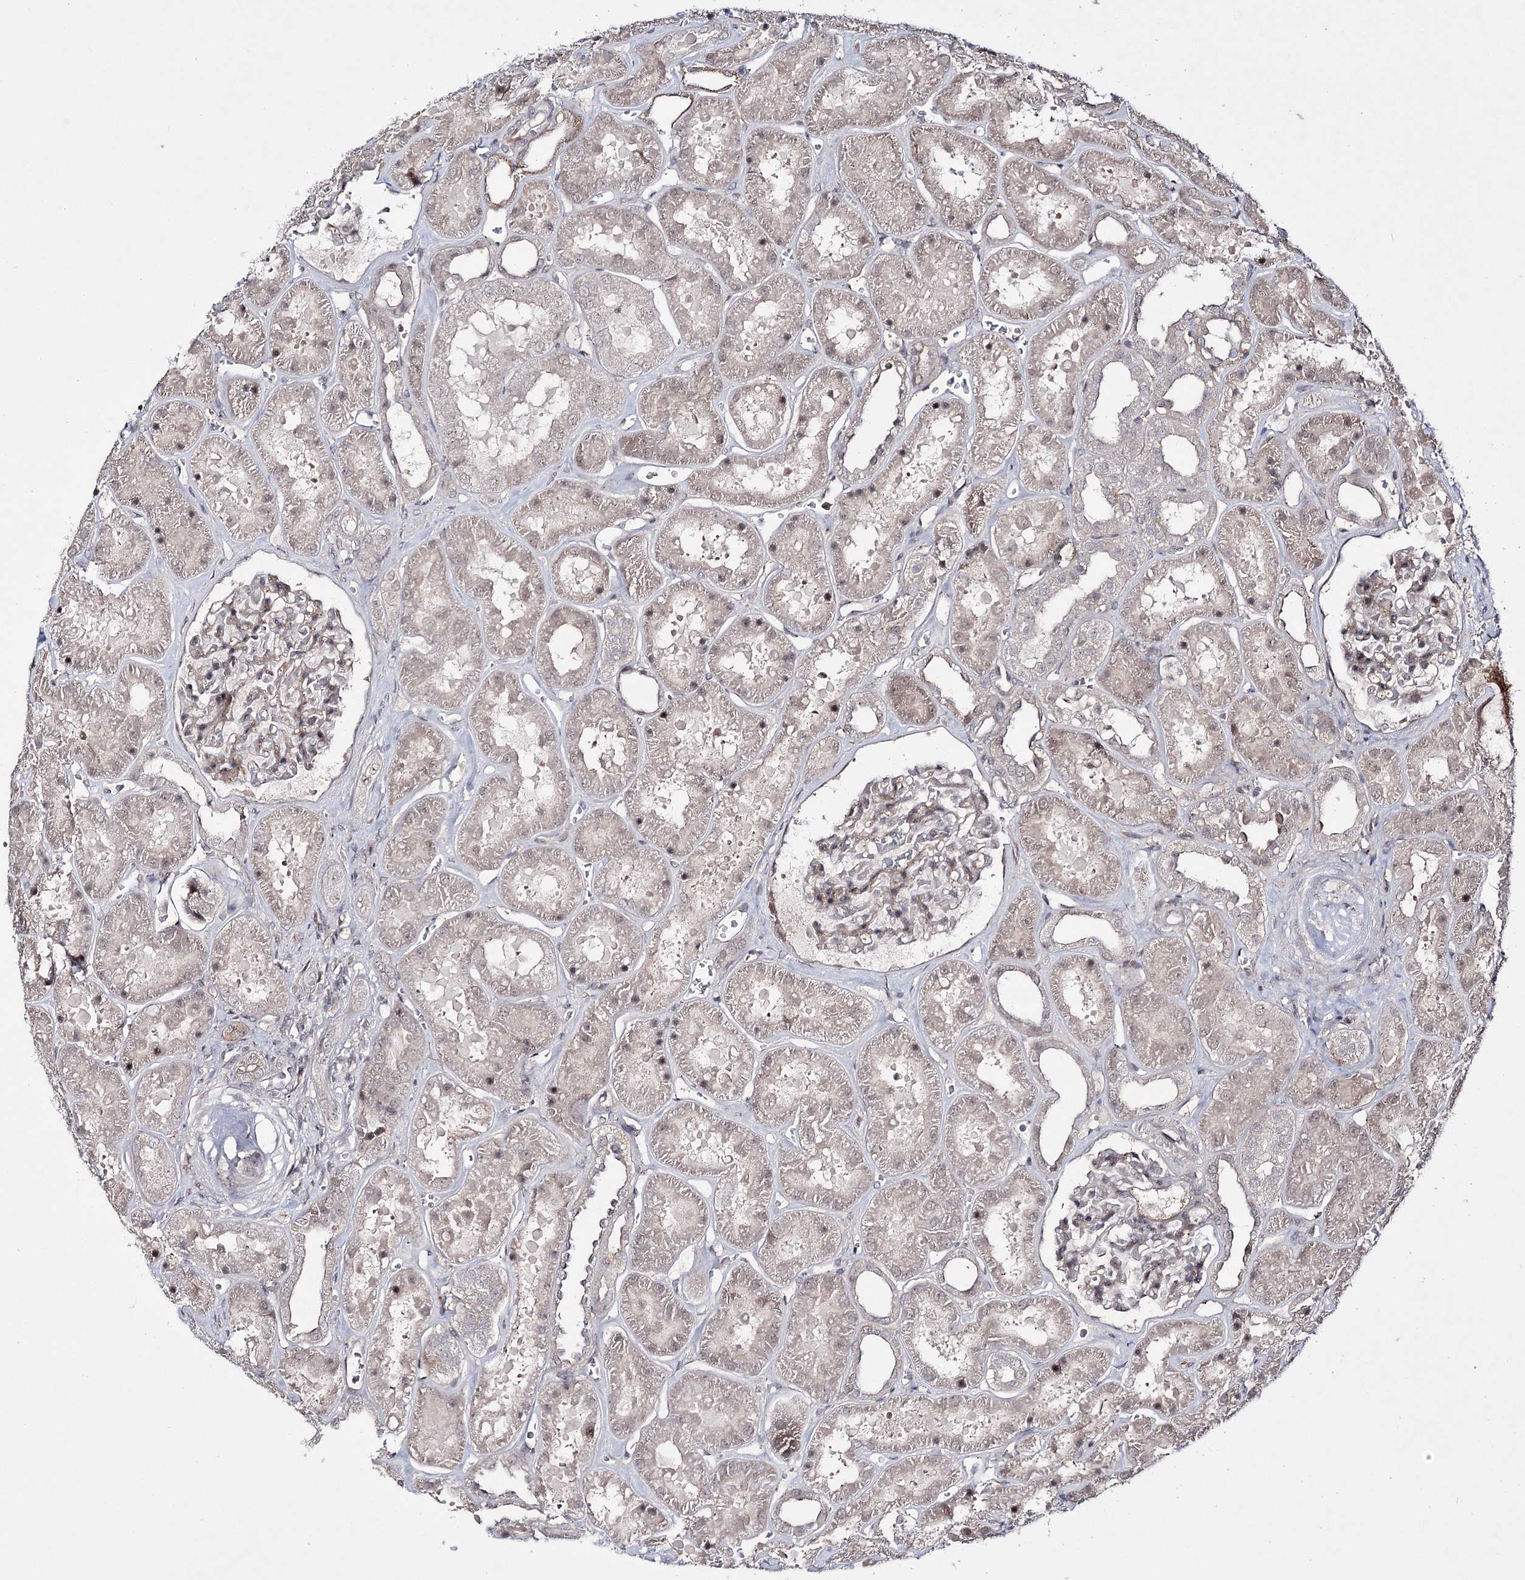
{"staining": {"intensity": "weak", "quantity": "25%-75%", "location": "cytoplasmic/membranous"}, "tissue": "kidney", "cell_type": "Cells in glomeruli", "image_type": "normal", "snomed": [{"axis": "morphology", "description": "Normal tissue, NOS"}, {"axis": "topography", "description": "Kidney"}], "caption": "This is a micrograph of IHC staining of benign kidney, which shows weak positivity in the cytoplasmic/membranous of cells in glomeruli.", "gene": "HOXC11", "patient": {"sex": "female", "age": 41}}